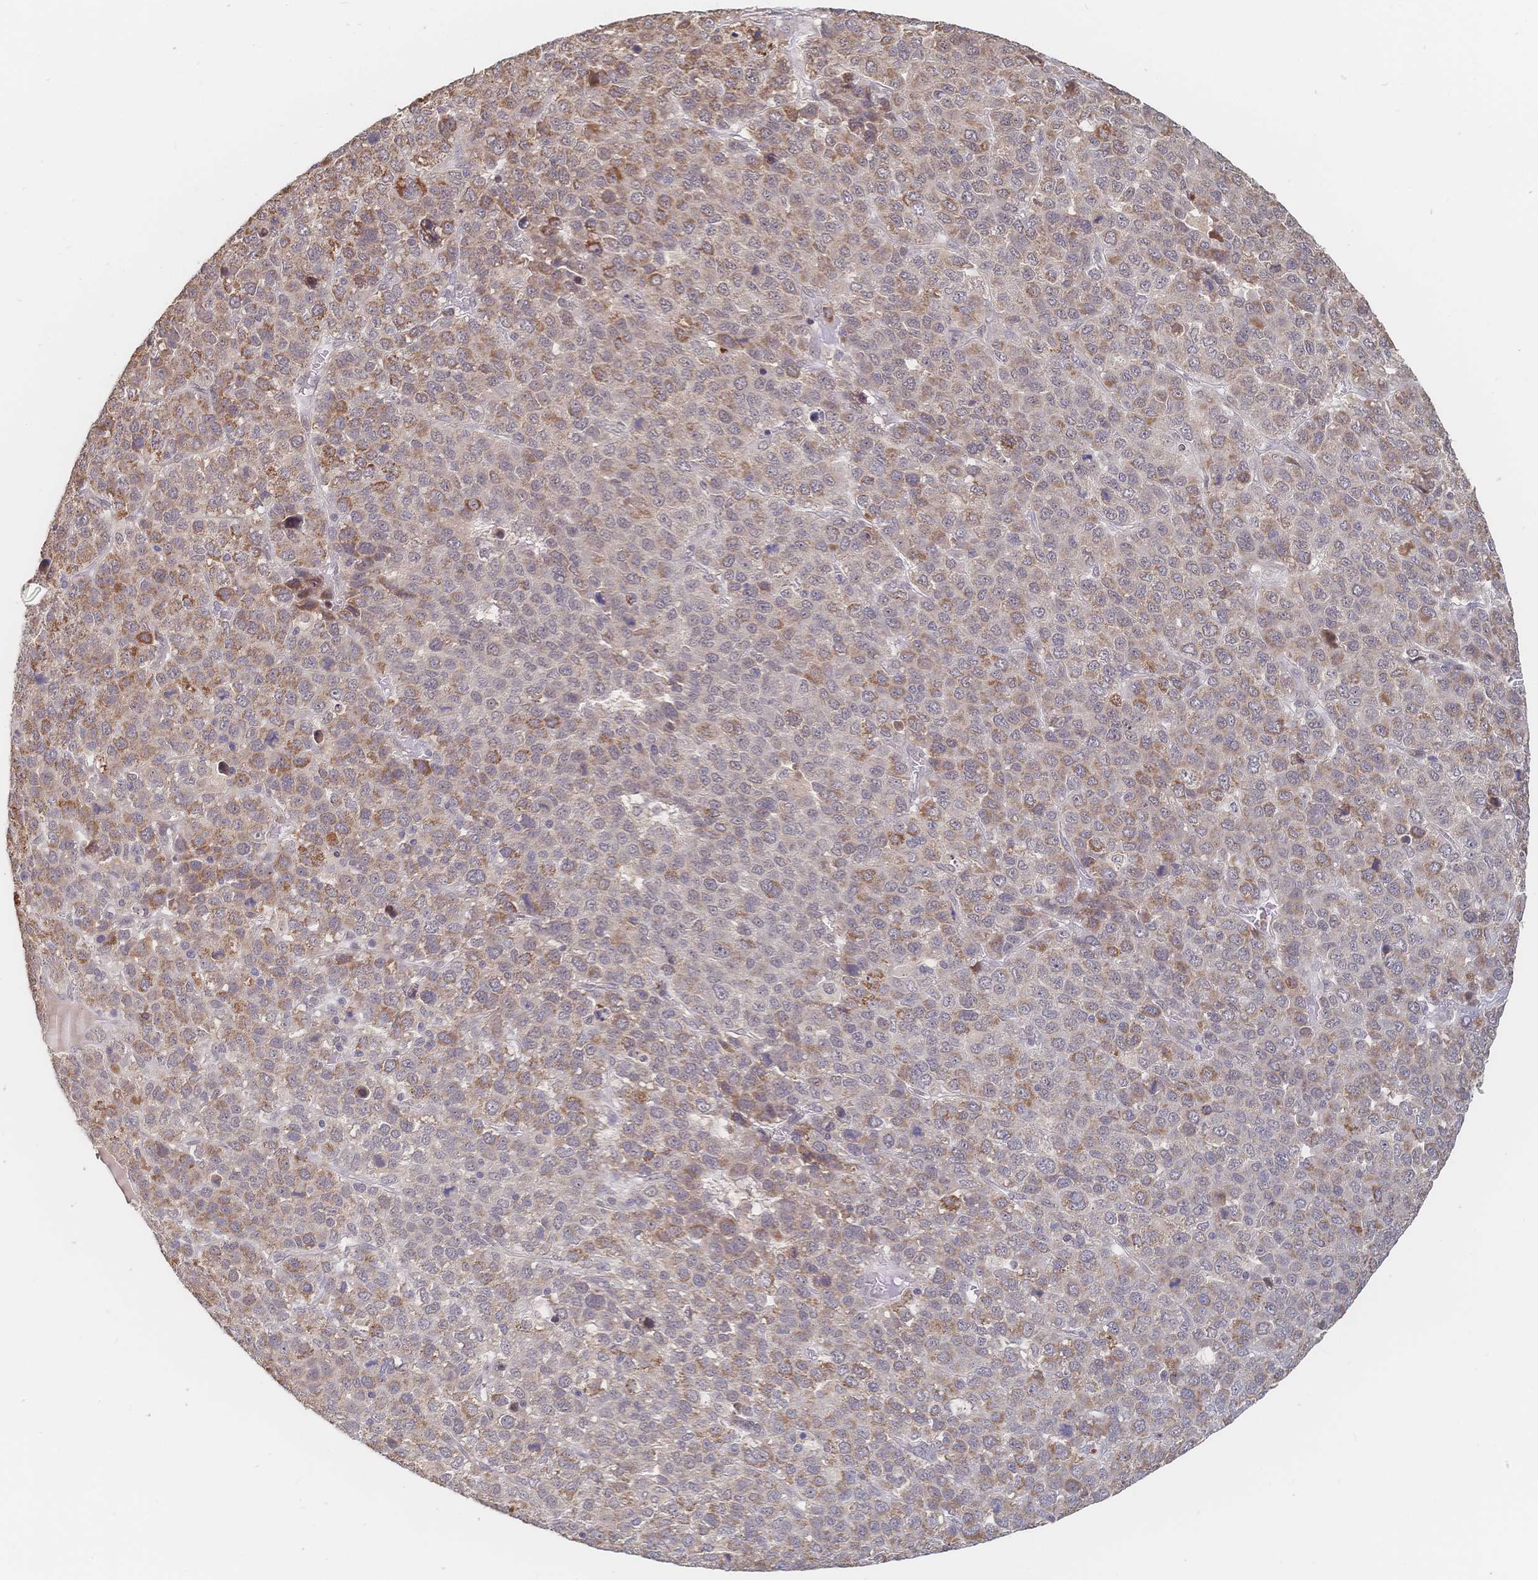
{"staining": {"intensity": "moderate", "quantity": "<25%", "location": "cytoplasmic/membranous"}, "tissue": "liver cancer", "cell_type": "Tumor cells", "image_type": "cancer", "snomed": [{"axis": "morphology", "description": "Carcinoma, Hepatocellular, NOS"}, {"axis": "topography", "description": "Liver"}], "caption": "Immunohistochemical staining of human hepatocellular carcinoma (liver) reveals low levels of moderate cytoplasmic/membranous protein positivity in approximately <25% of tumor cells.", "gene": "LRP5", "patient": {"sex": "male", "age": 69}}